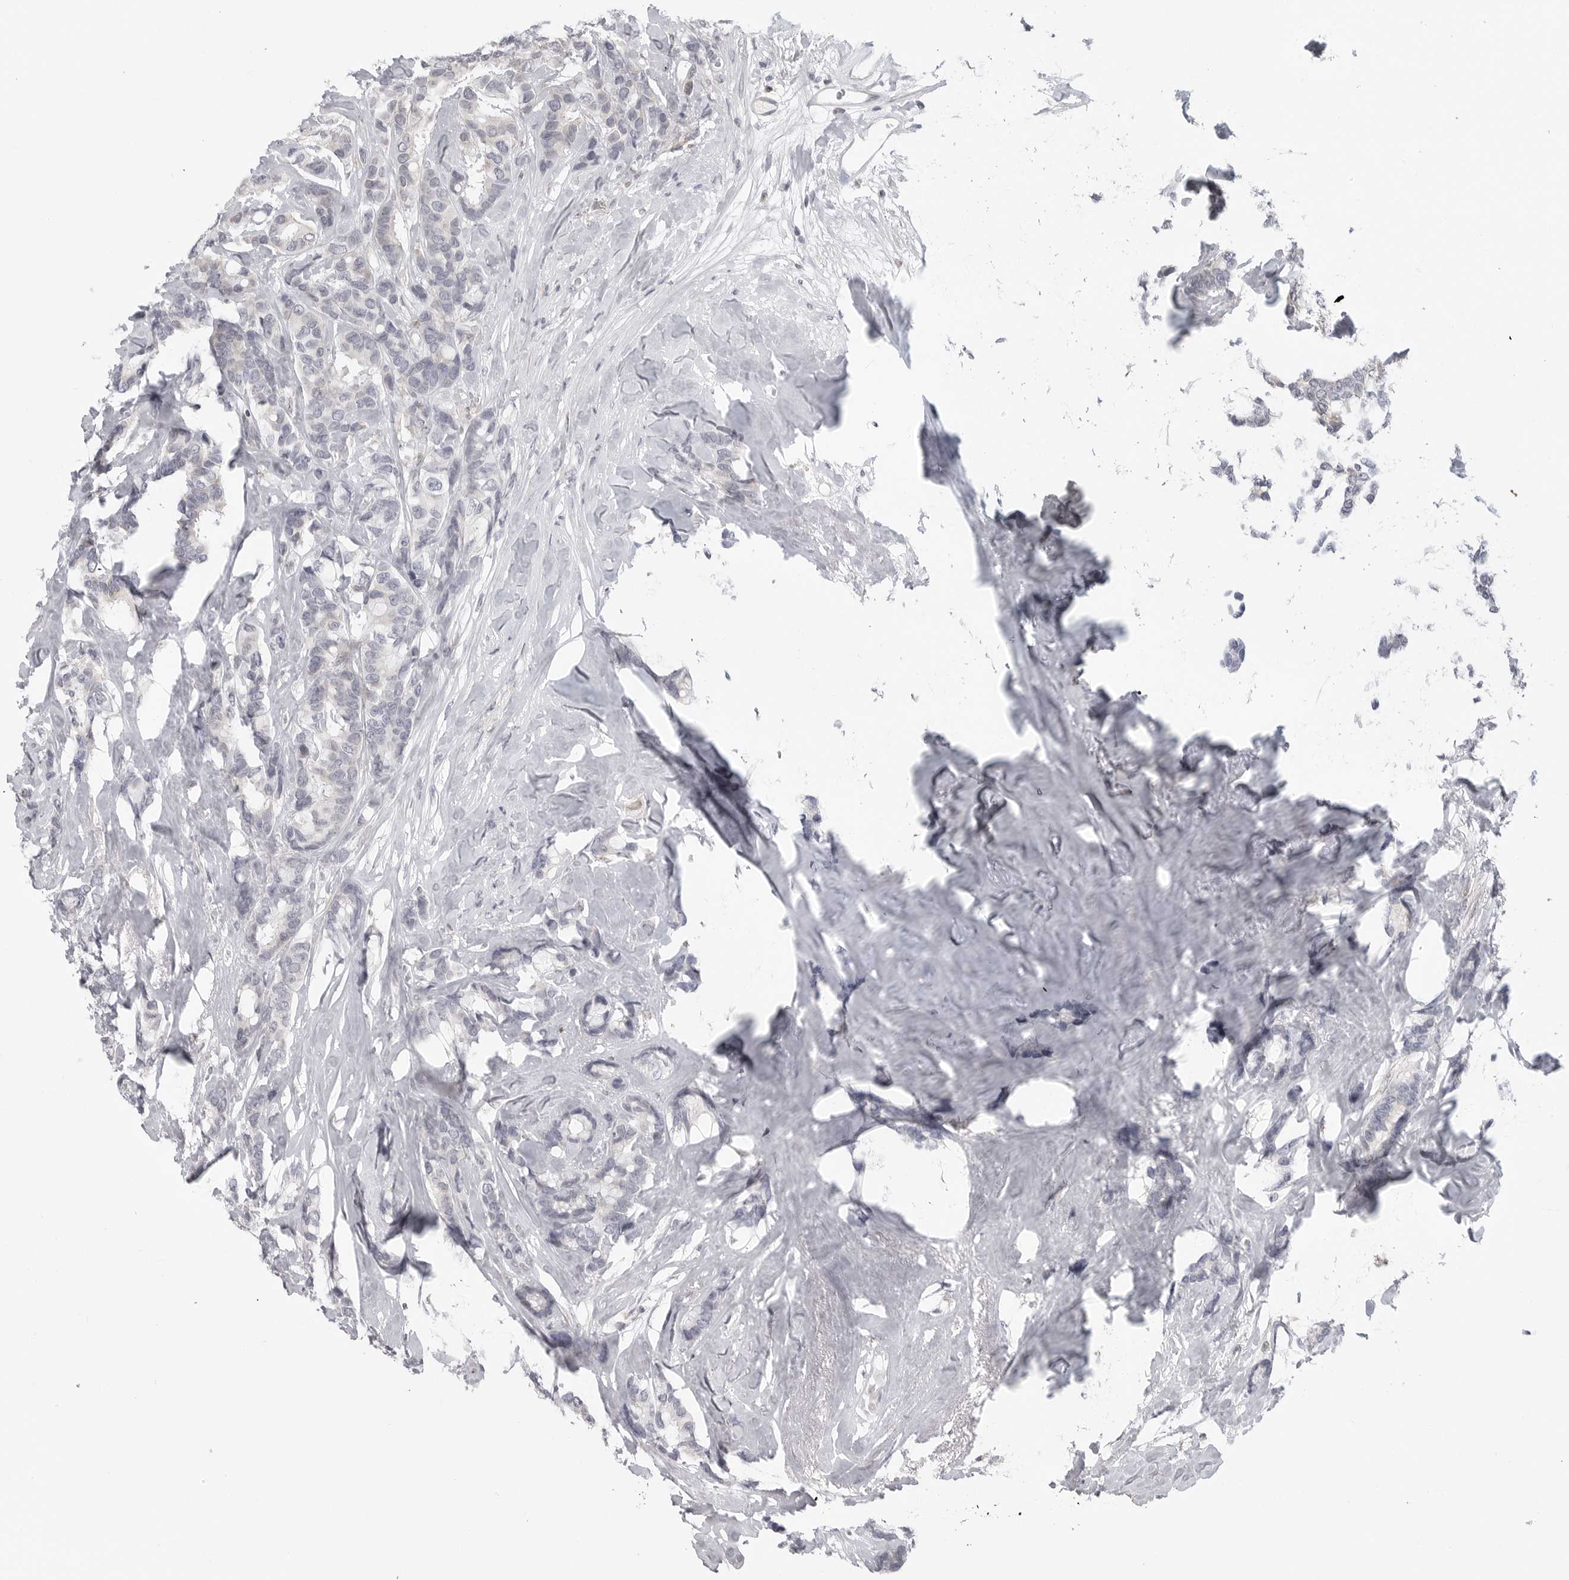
{"staining": {"intensity": "negative", "quantity": "none", "location": "none"}, "tissue": "breast cancer", "cell_type": "Tumor cells", "image_type": "cancer", "snomed": [{"axis": "morphology", "description": "Duct carcinoma"}, {"axis": "topography", "description": "Breast"}], "caption": "Breast cancer was stained to show a protein in brown. There is no significant staining in tumor cells. (Stains: DAB immunohistochemistry (IHC) with hematoxylin counter stain, Microscopy: brightfield microscopy at high magnification).", "gene": "MAP7D1", "patient": {"sex": "female", "age": 87}}